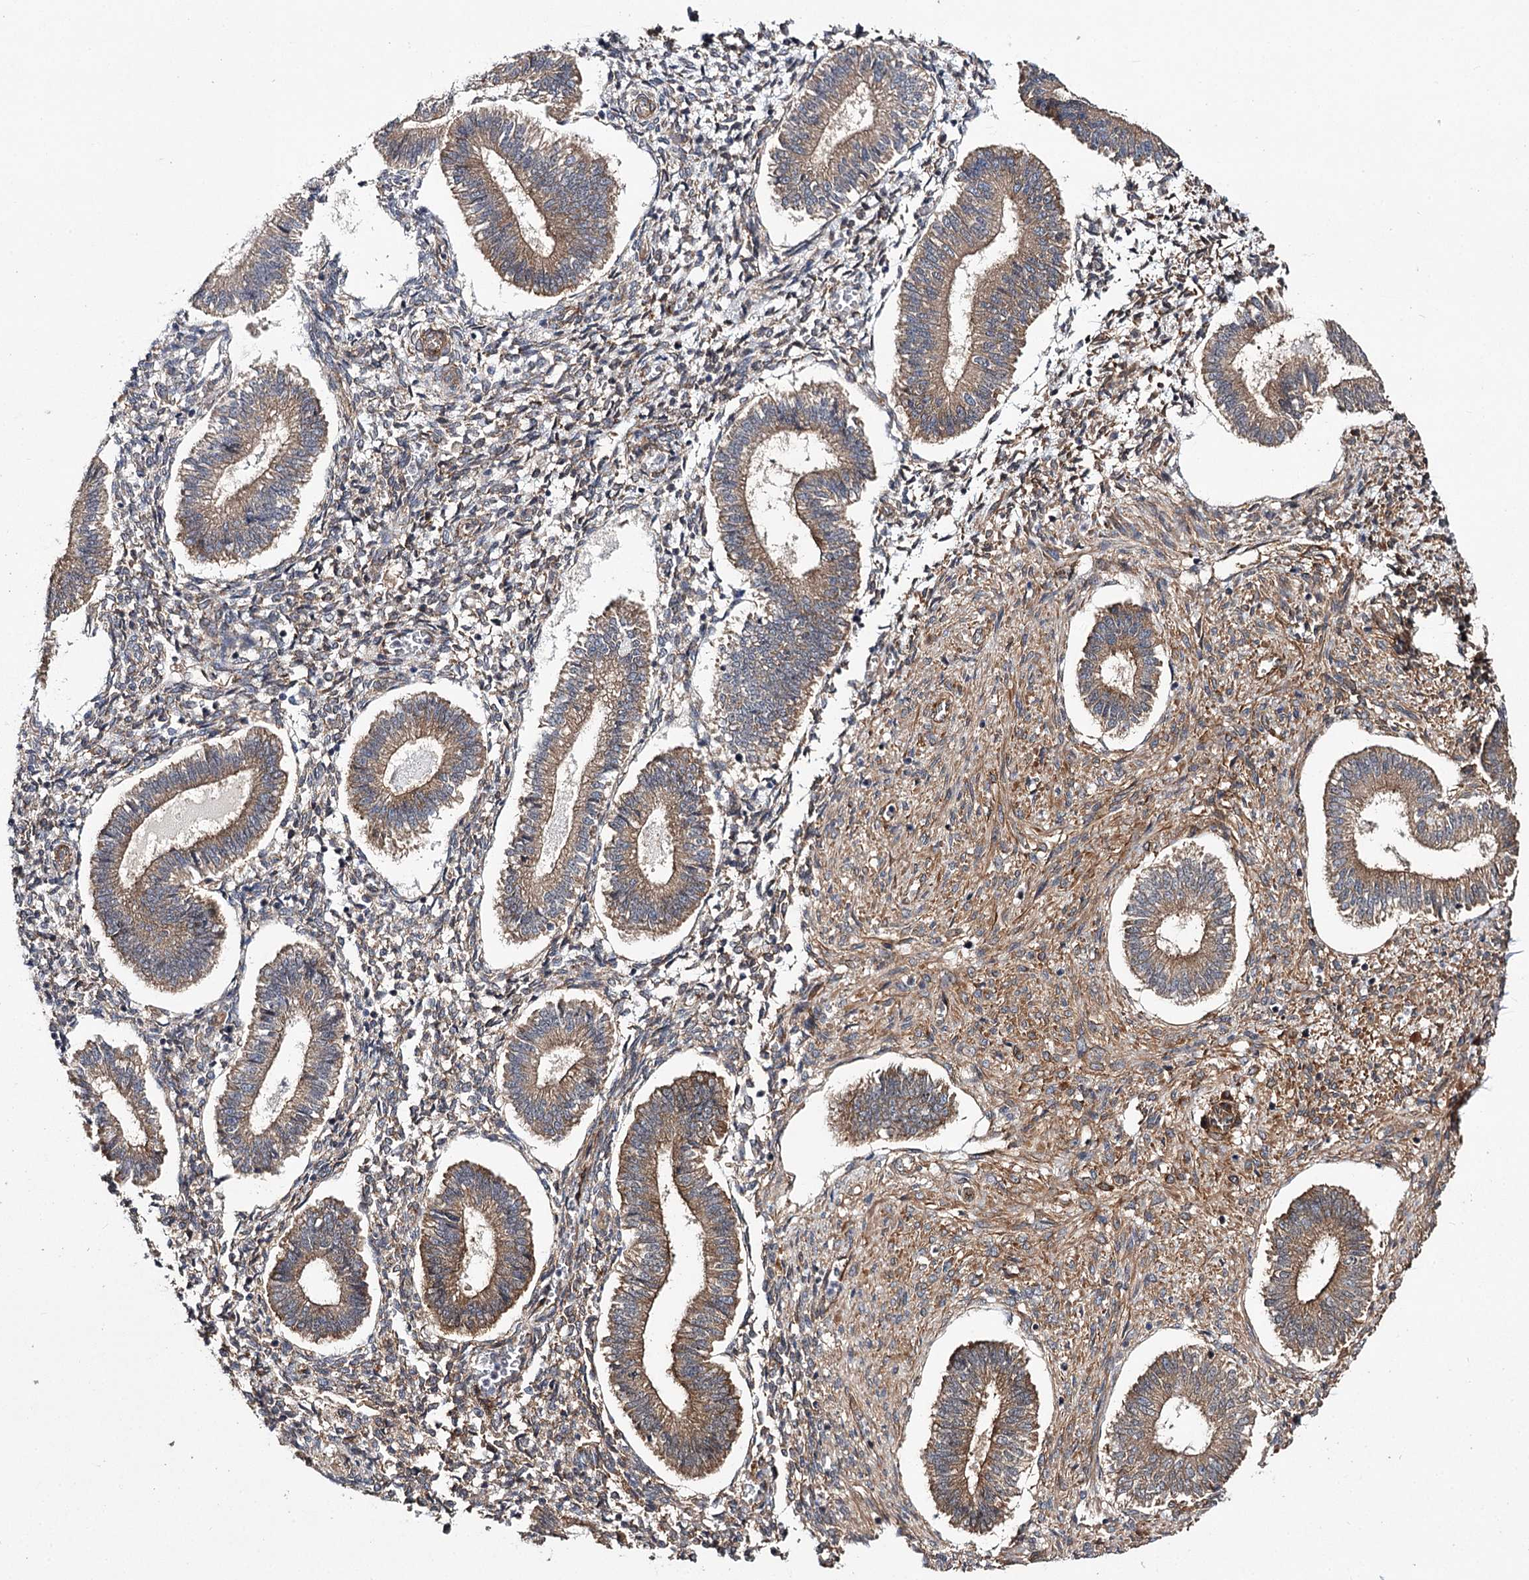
{"staining": {"intensity": "moderate", "quantity": ">75%", "location": "cytoplasmic/membranous"}, "tissue": "endometrium", "cell_type": "Cells in endometrial stroma", "image_type": "normal", "snomed": [{"axis": "morphology", "description": "Normal tissue, NOS"}, {"axis": "topography", "description": "Endometrium"}], "caption": "Immunohistochemistry (IHC) photomicrograph of normal endometrium: endometrium stained using immunohistochemistry (IHC) demonstrates medium levels of moderate protein expression localized specifically in the cytoplasmic/membranous of cells in endometrial stroma, appearing as a cytoplasmic/membranous brown color.", "gene": "MYO1C", "patient": {"sex": "female", "age": 25}}